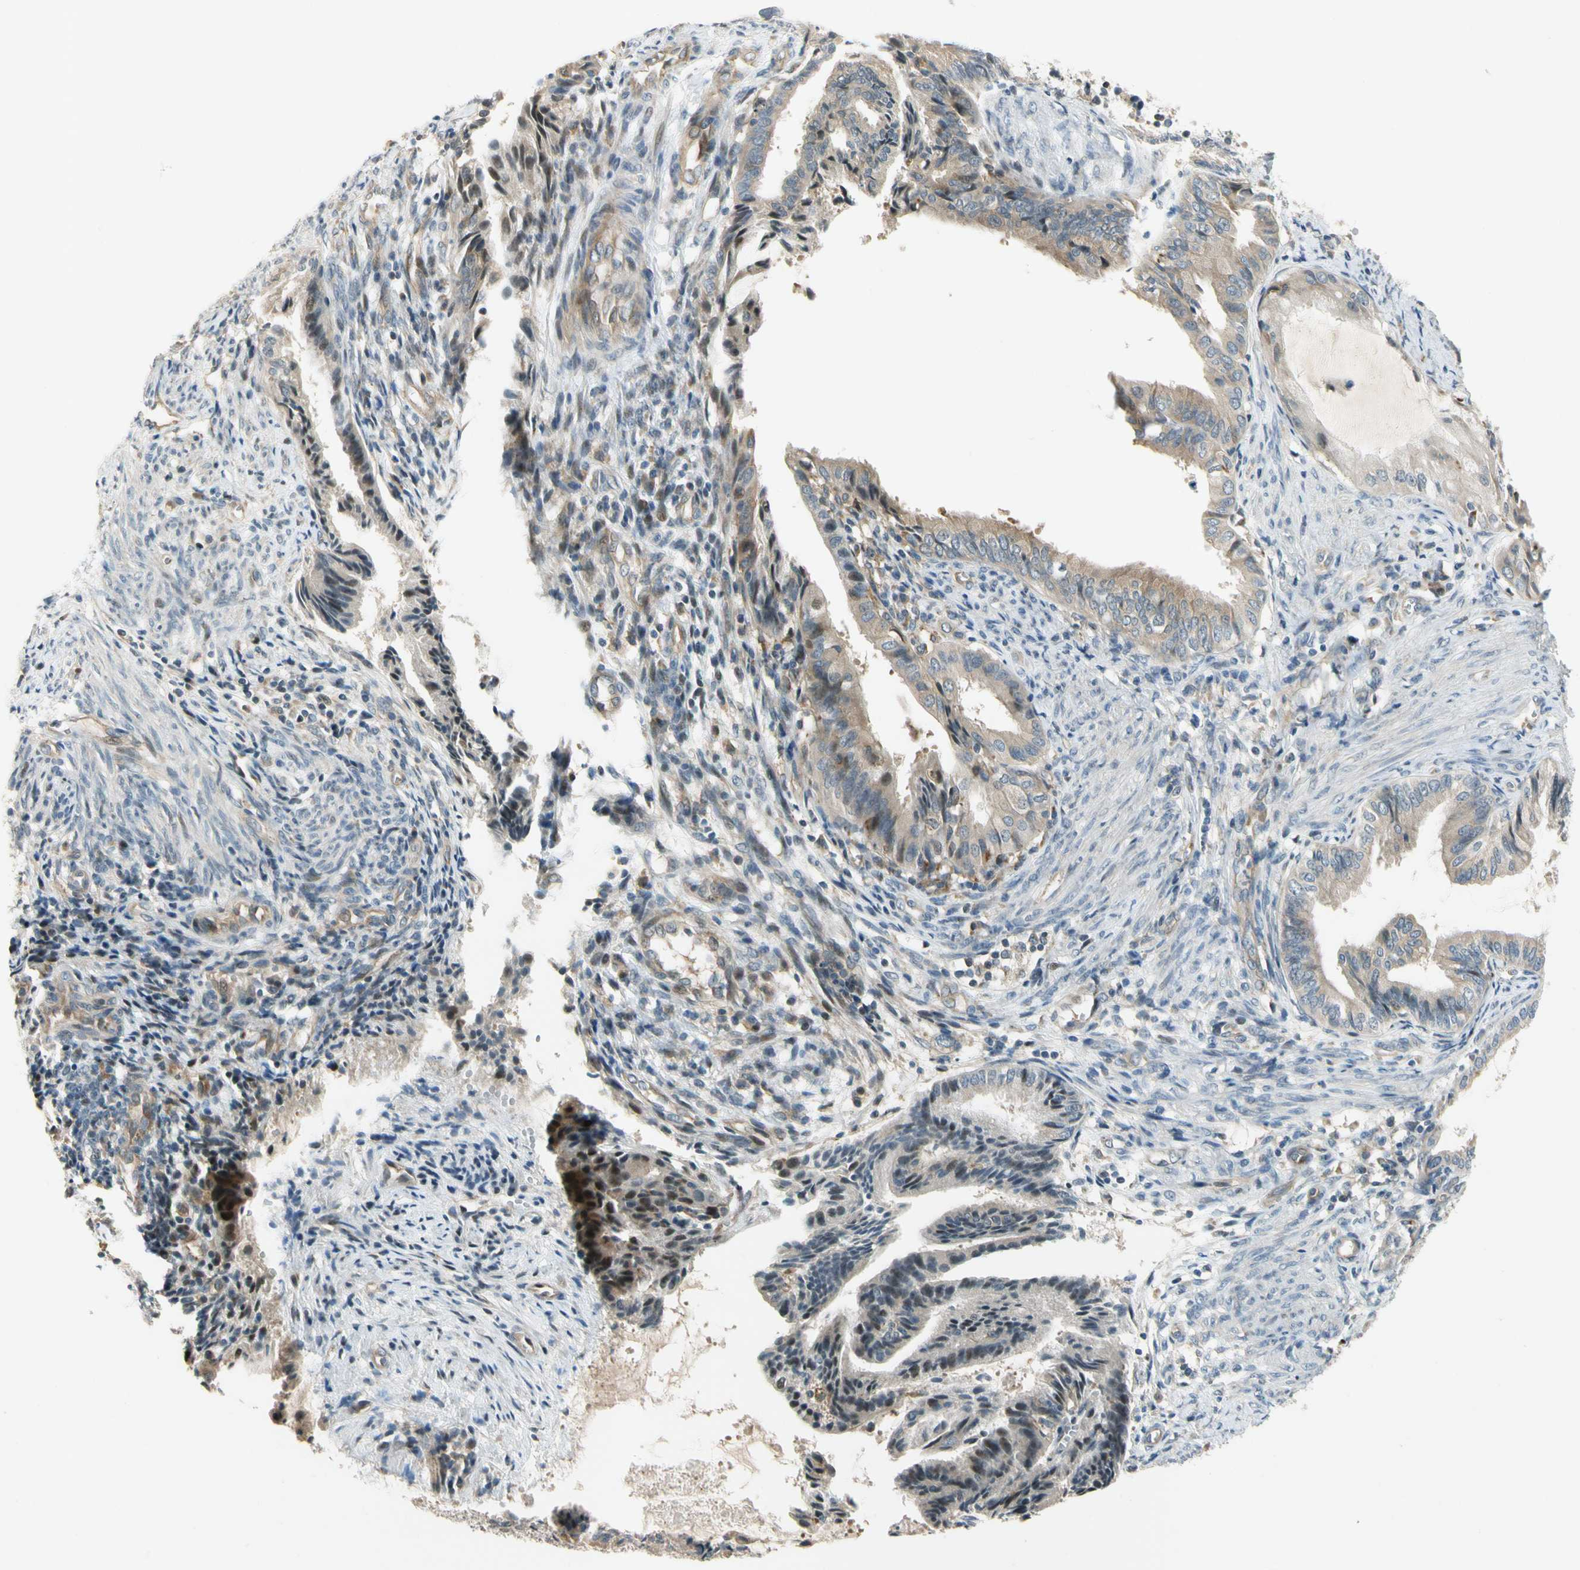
{"staining": {"intensity": "weak", "quantity": ">75%", "location": "cytoplasmic/membranous"}, "tissue": "endometrial cancer", "cell_type": "Tumor cells", "image_type": "cancer", "snomed": [{"axis": "morphology", "description": "Adenocarcinoma, NOS"}, {"axis": "topography", "description": "Endometrium"}], "caption": "DAB (3,3'-diaminobenzidine) immunohistochemical staining of human endometrial cancer (adenocarcinoma) exhibits weak cytoplasmic/membranous protein positivity in approximately >75% of tumor cells.", "gene": "GATD1", "patient": {"sex": "female", "age": 86}}